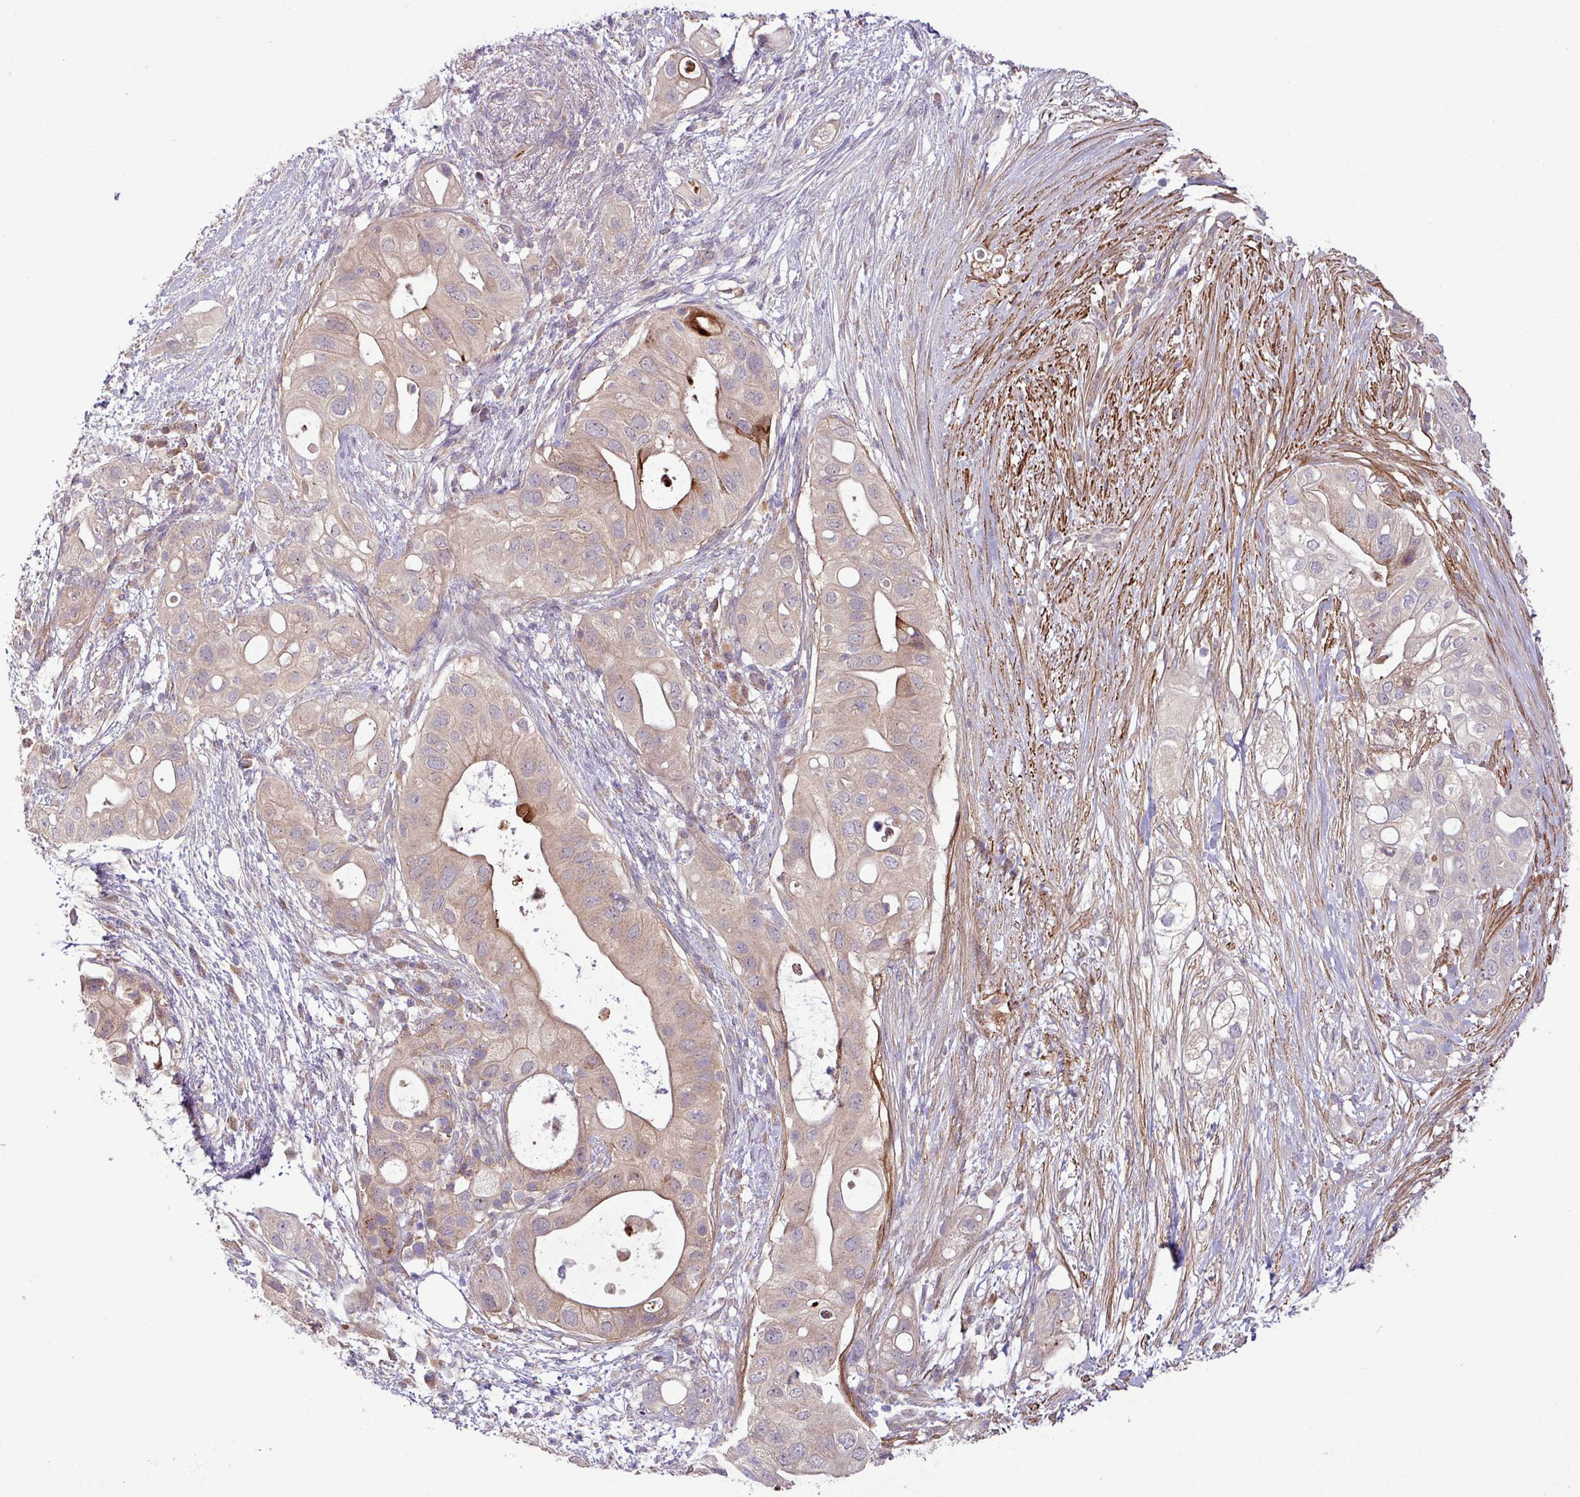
{"staining": {"intensity": "weak", "quantity": ">75%", "location": "cytoplasmic/membranous"}, "tissue": "pancreatic cancer", "cell_type": "Tumor cells", "image_type": "cancer", "snomed": [{"axis": "morphology", "description": "Adenocarcinoma, NOS"}, {"axis": "topography", "description": "Pancreas"}], "caption": "Immunohistochemistry (IHC) (DAB) staining of adenocarcinoma (pancreatic) exhibits weak cytoplasmic/membranous protein positivity in approximately >75% of tumor cells. The staining was performed using DAB (3,3'-diaminobenzidine), with brown indicating positive protein expression. Nuclei are stained blue with hematoxylin.", "gene": "XIAP", "patient": {"sex": "female", "age": 72}}